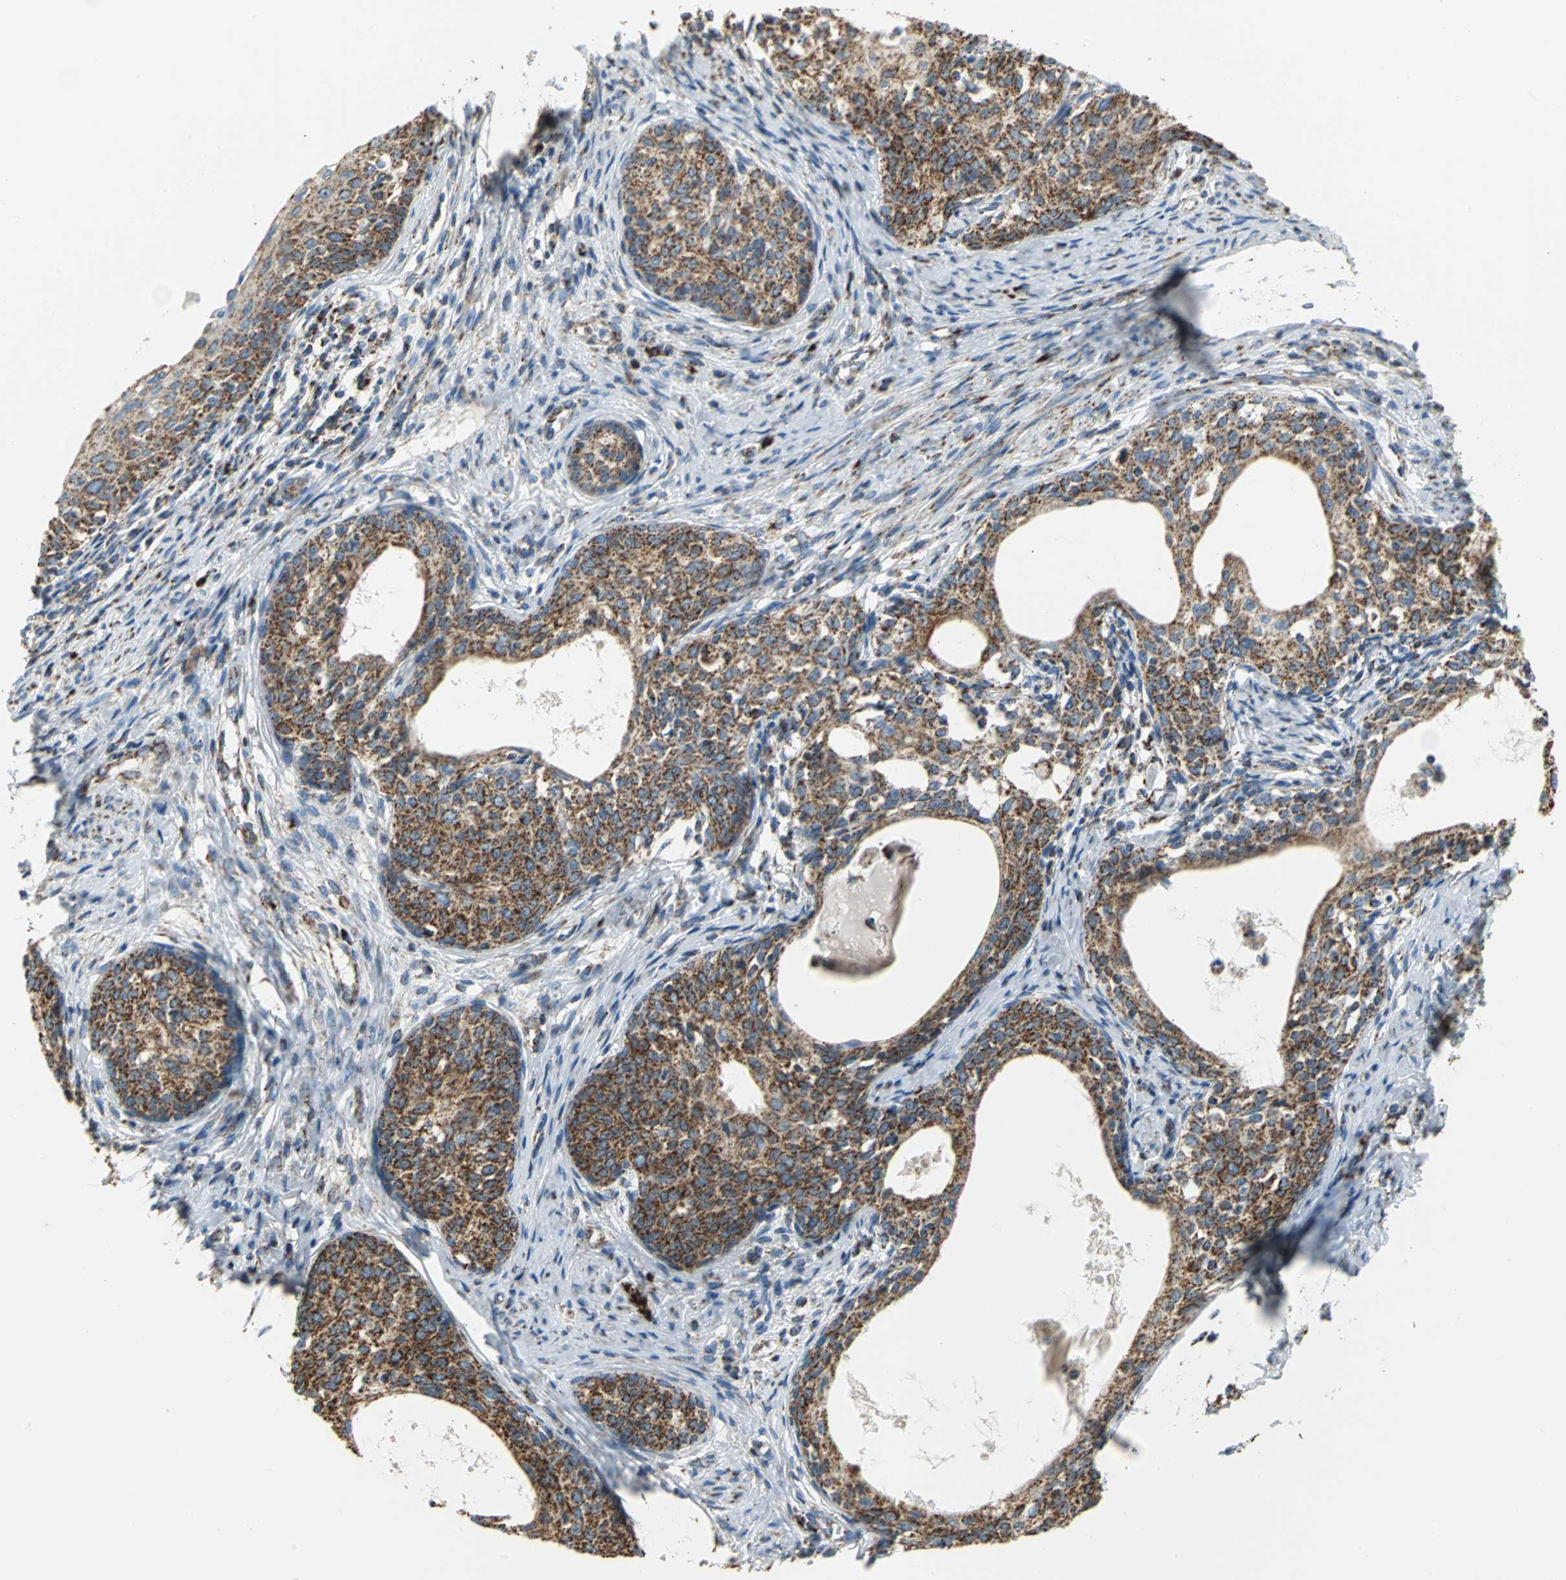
{"staining": {"intensity": "strong", "quantity": ">75%", "location": "cytoplasmic/membranous"}, "tissue": "cervical cancer", "cell_type": "Tumor cells", "image_type": "cancer", "snomed": [{"axis": "morphology", "description": "Squamous cell carcinoma, NOS"}, {"axis": "morphology", "description": "Adenocarcinoma, NOS"}, {"axis": "topography", "description": "Cervix"}], "caption": "Tumor cells demonstrate high levels of strong cytoplasmic/membranous expression in about >75% of cells in adenocarcinoma (cervical).", "gene": "NTRK1", "patient": {"sex": "female", "age": 52}}